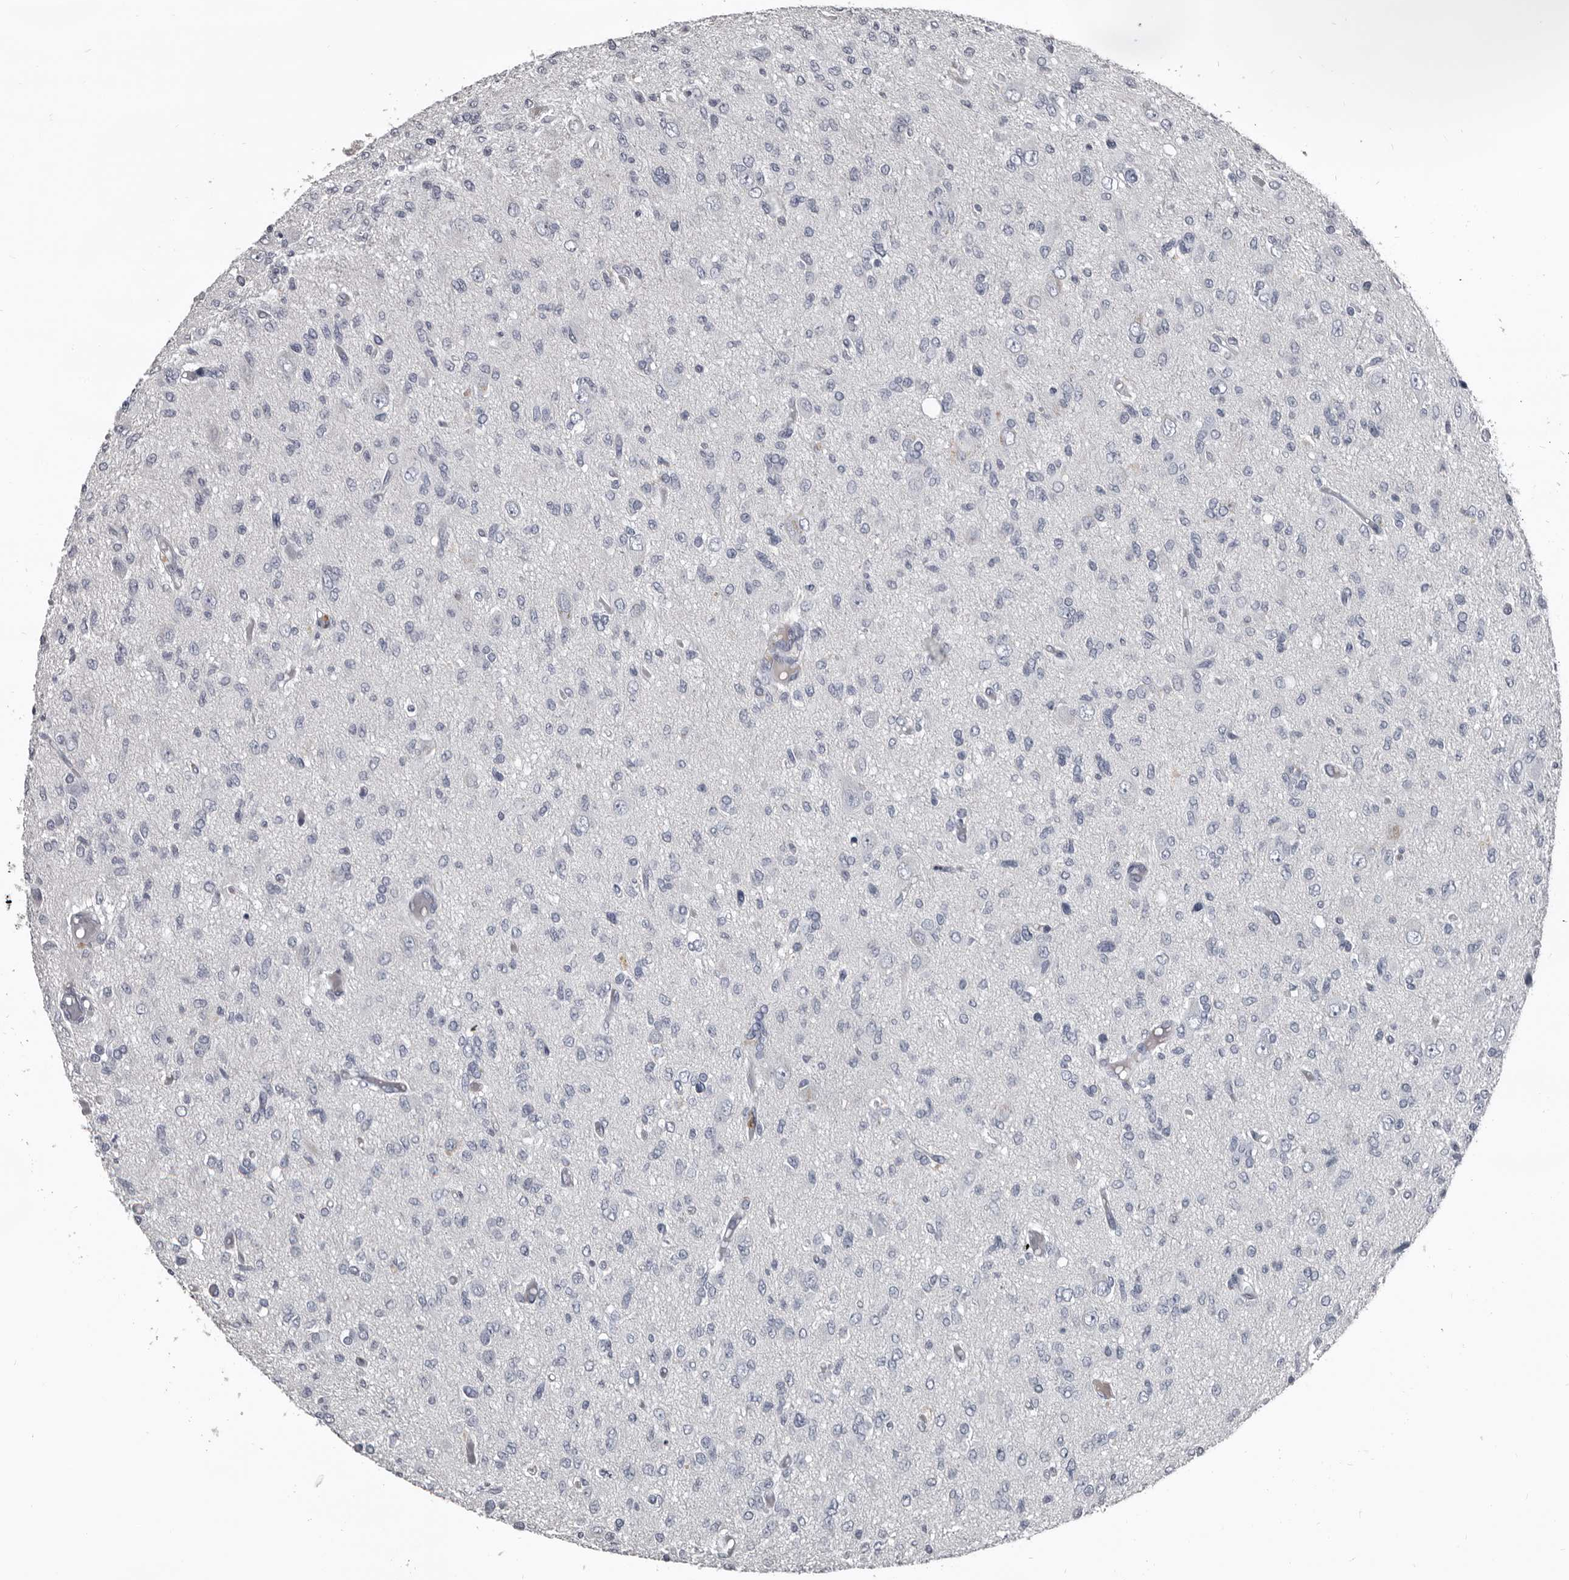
{"staining": {"intensity": "negative", "quantity": "none", "location": "none"}, "tissue": "glioma", "cell_type": "Tumor cells", "image_type": "cancer", "snomed": [{"axis": "morphology", "description": "Glioma, malignant, High grade"}, {"axis": "topography", "description": "Brain"}], "caption": "The immunohistochemistry (IHC) micrograph has no significant staining in tumor cells of malignant high-grade glioma tissue.", "gene": "GREB1", "patient": {"sex": "female", "age": 59}}